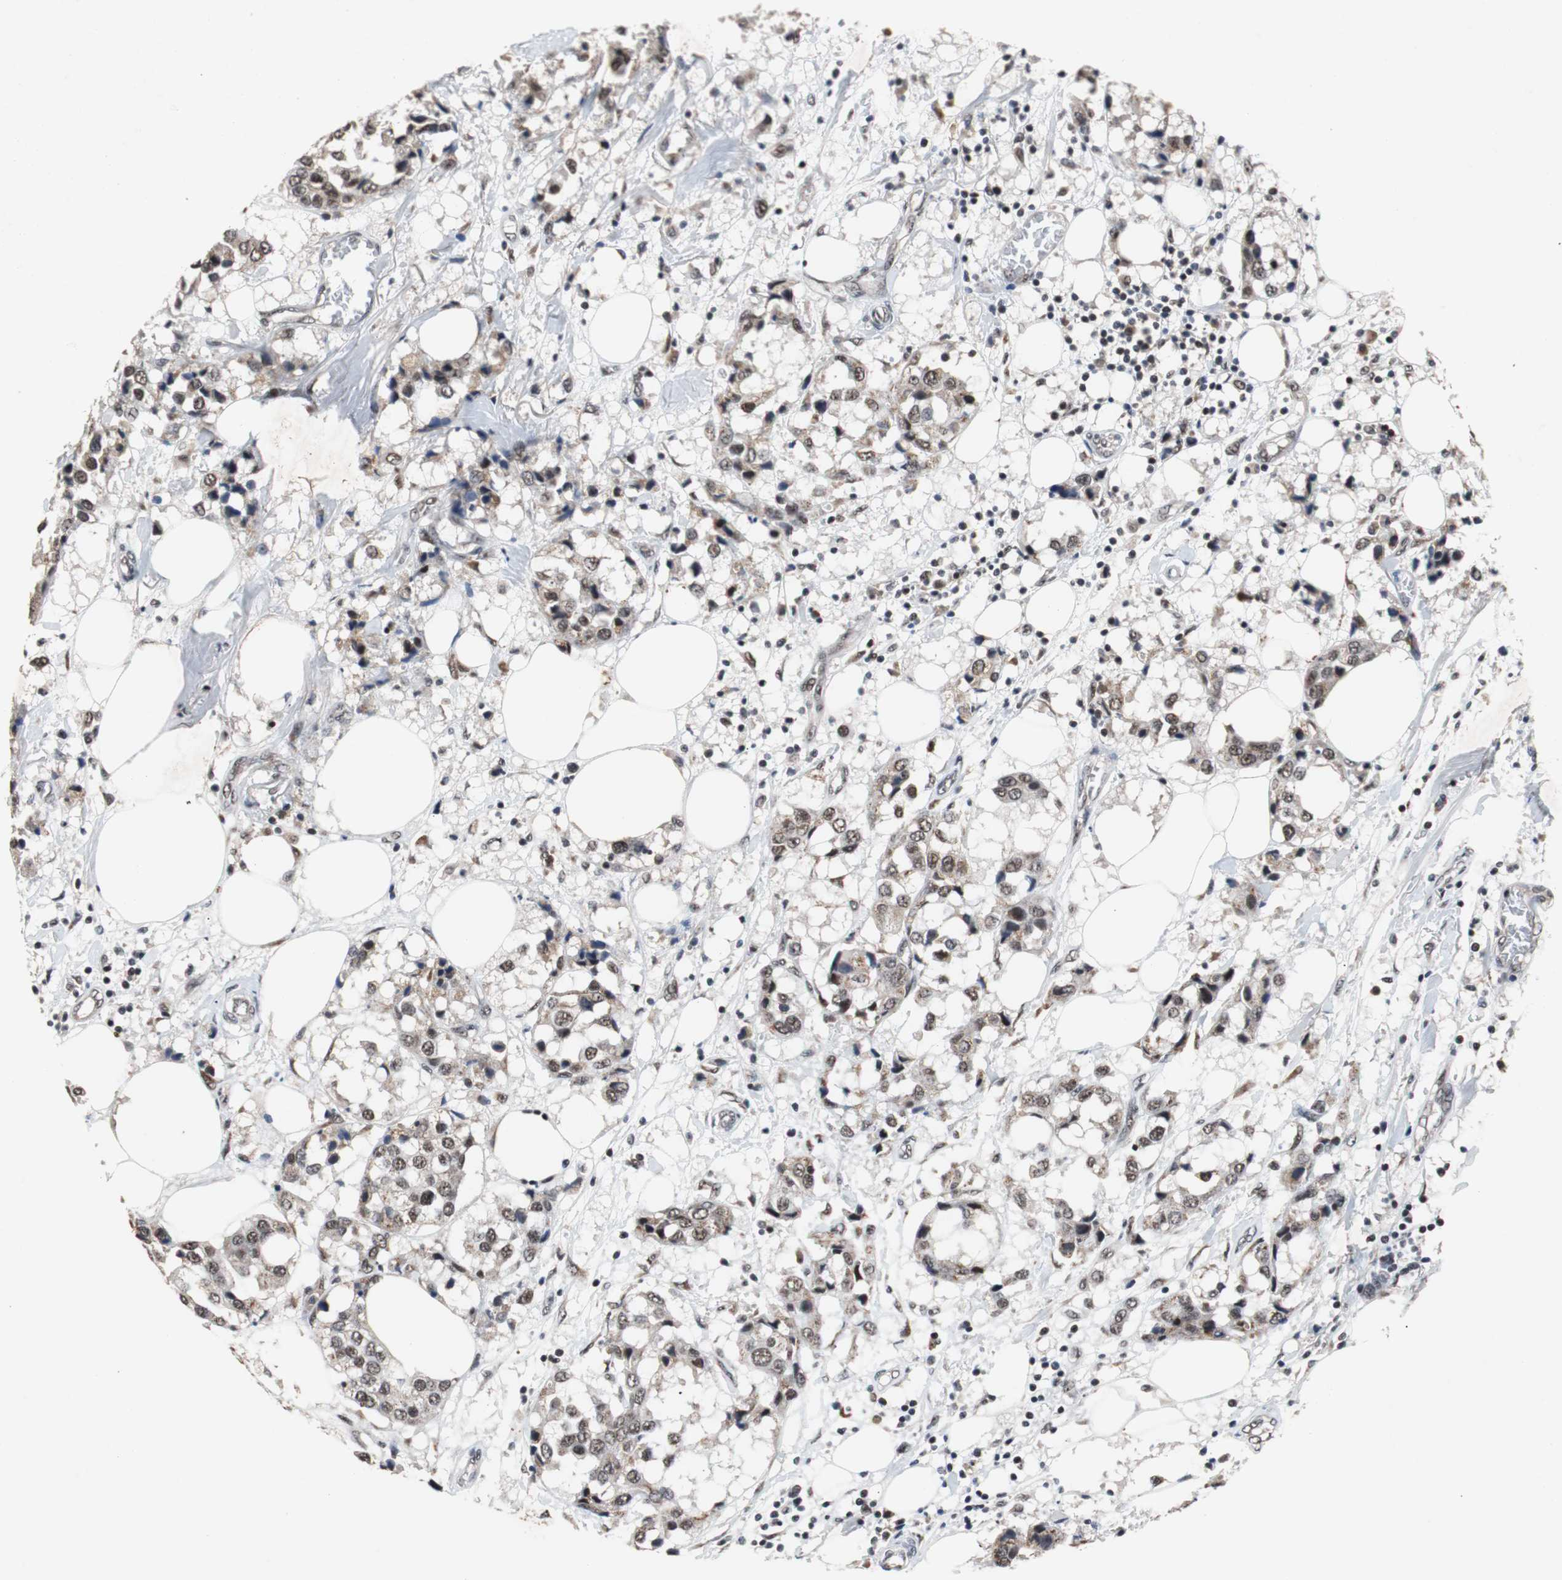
{"staining": {"intensity": "moderate", "quantity": "25%-75%", "location": "nuclear"}, "tissue": "breast cancer", "cell_type": "Tumor cells", "image_type": "cancer", "snomed": [{"axis": "morphology", "description": "Duct carcinoma"}, {"axis": "topography", "description": "Breast"}], "caption": "The histopathology image exhibits a brown stain indicating the presence of a protein in the nuclear of tumor cells in intraductal carcinoma (breast). (brown staining indicates protein expression, while blue staining denotes nuclei).", "gene": "USP28", "patient": {"sex": "female", "age": 80}}